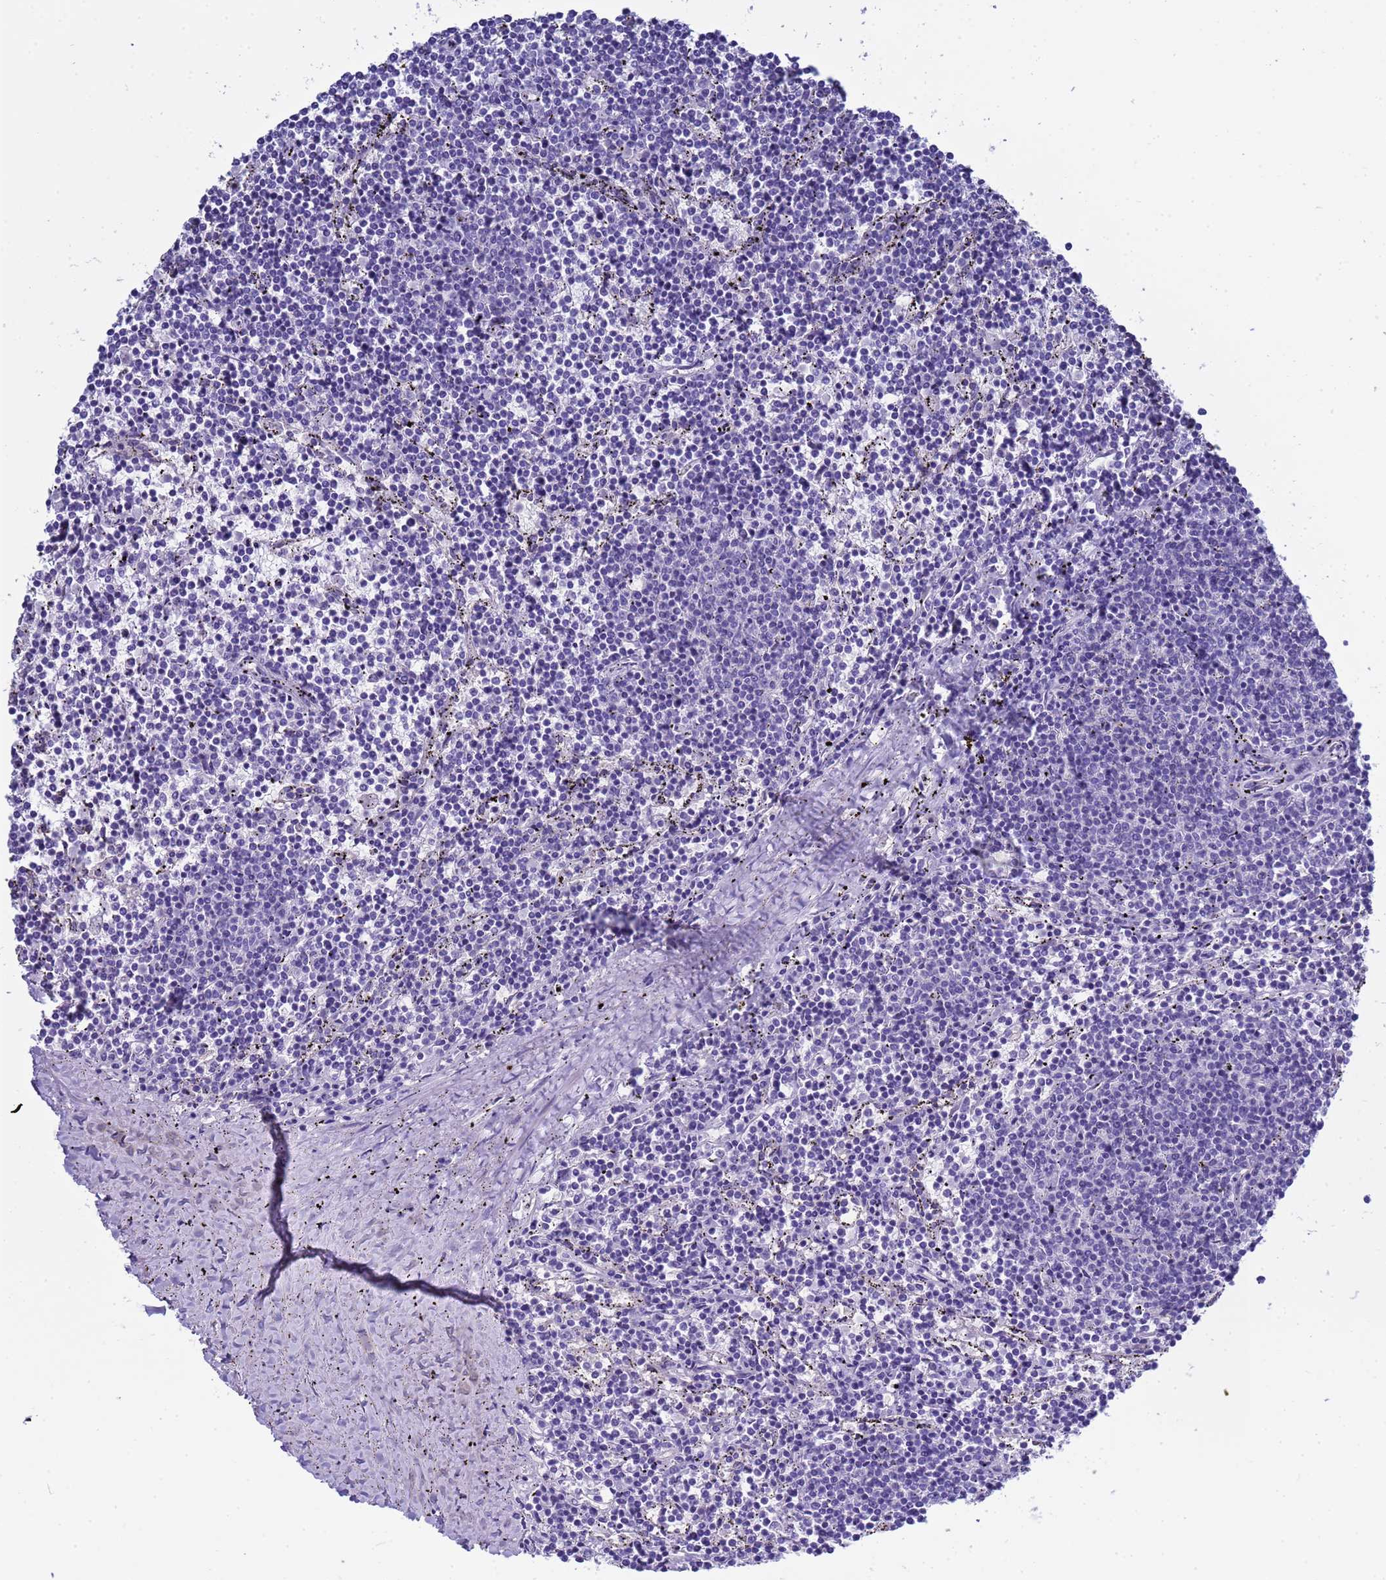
{"staining": {"intensity": "negative", "quantity": "none", "location": "none"}, "tissue": "lymphoma", "cell_type": "Tumor cells", "image_type": "cancer", "snomed": [{"axis": "morphology", "description": "Malignant lymphoma, non-Hodgkin's type, Low grade"}, {"axis": "topography", "description": "Spleen"}], "caption": "Malignant lymphoma, non-Hodgkin's type (low-grade) stained for a protein using IHC demonstrates no staining tumor cells.", "gene": "CTRC", "patient": {"sex": "female", "age": 50}}